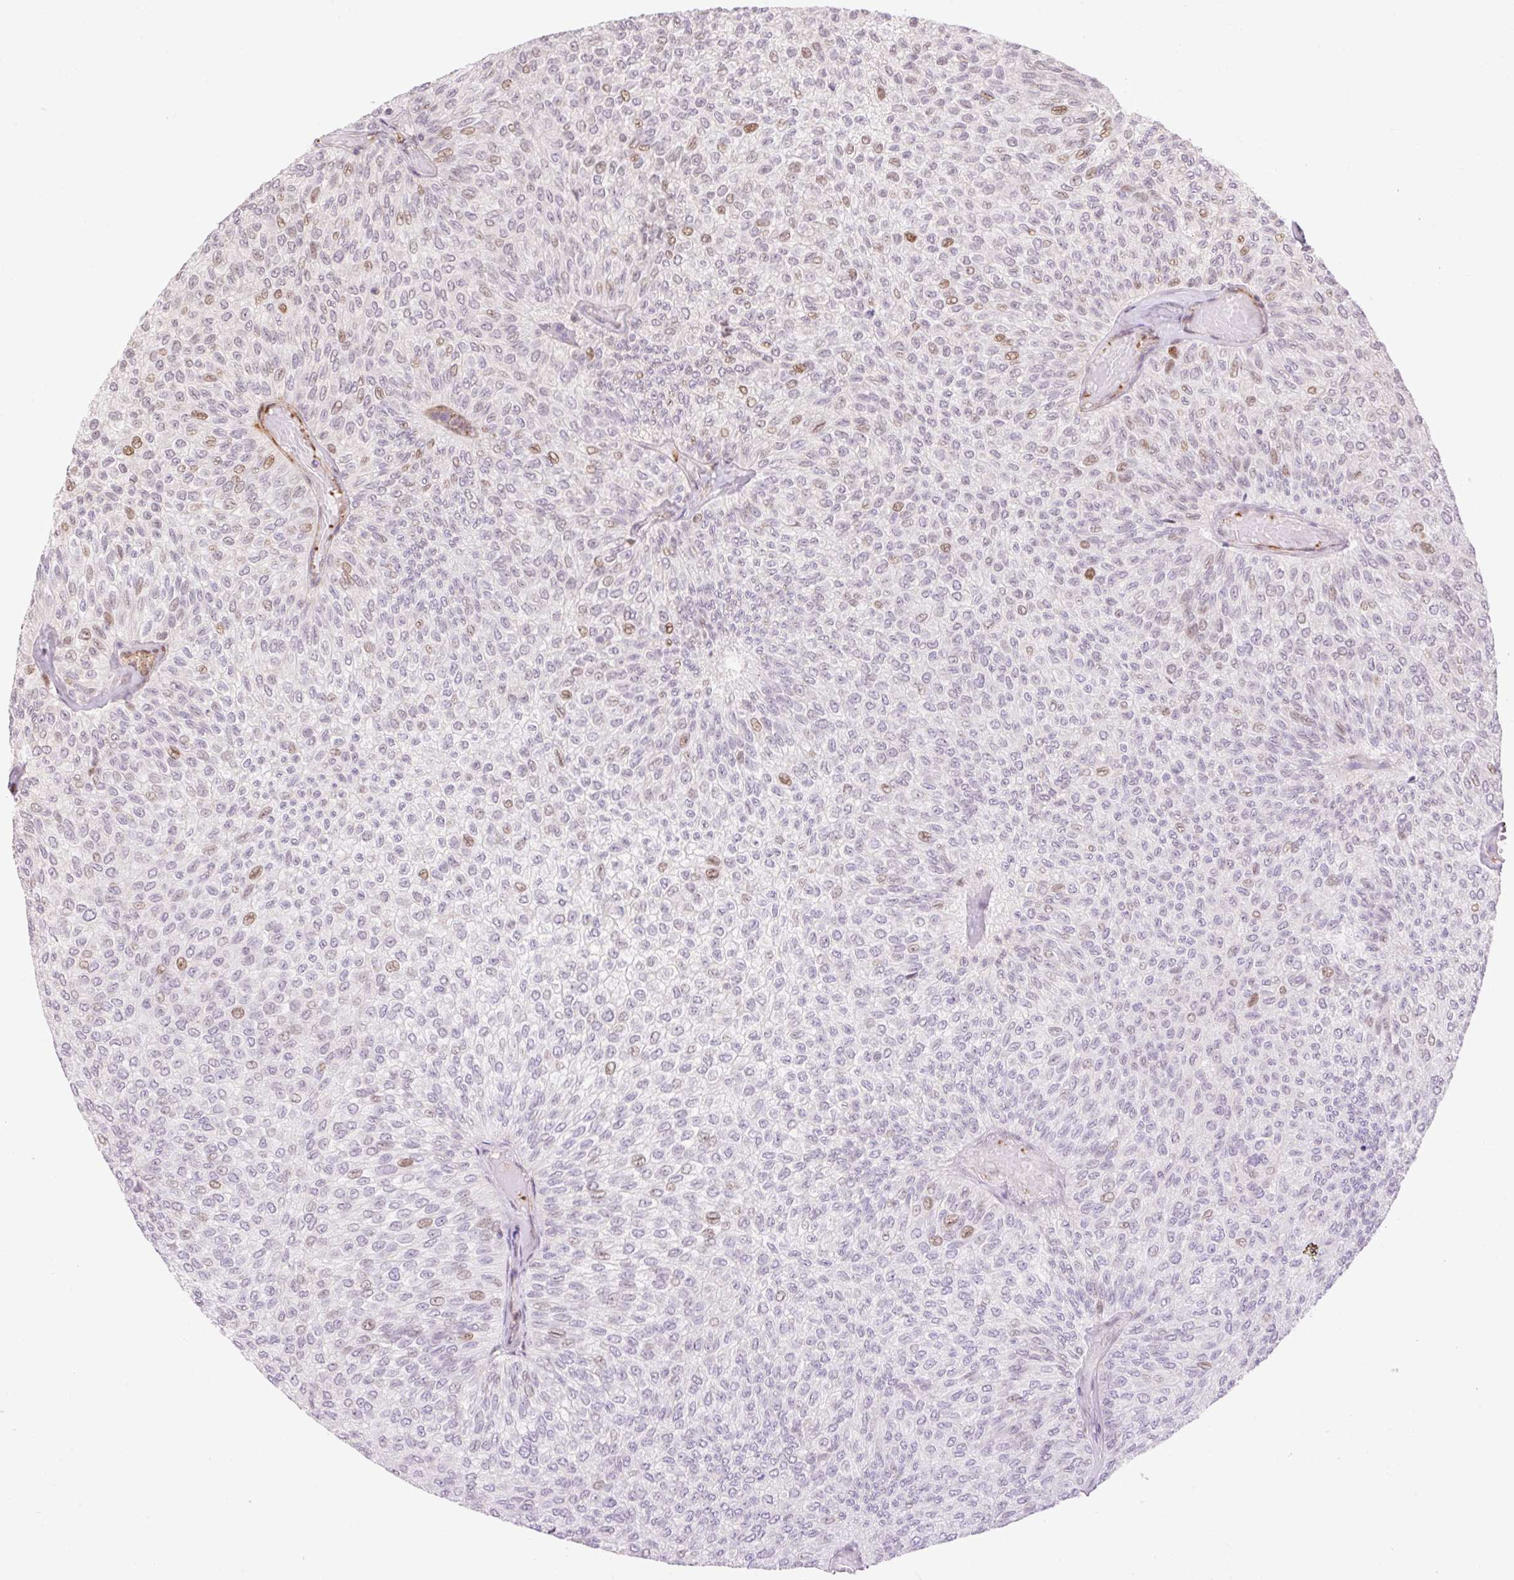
{"staining": {"intensity": "moderate", "quantity": "<25%", "location": "nuclear"}, "tissue": "urothelial cancer", "cell_type": "Tumor cells", "image_type": "cancer", "snomed": [{"axis": "morphology", "description": "Urothelial carcinoma, Low grade"}, {"axis": "topography", "description": "Urinary bladder"}], "caption": "Protein analysis of low-grade urothelial carcinoma tissue reveals moderate nuclear positivity in about <25% of tumor cells.", "gene": "RIPPLY3", "patient": {"sex": "male", "age": 78}}